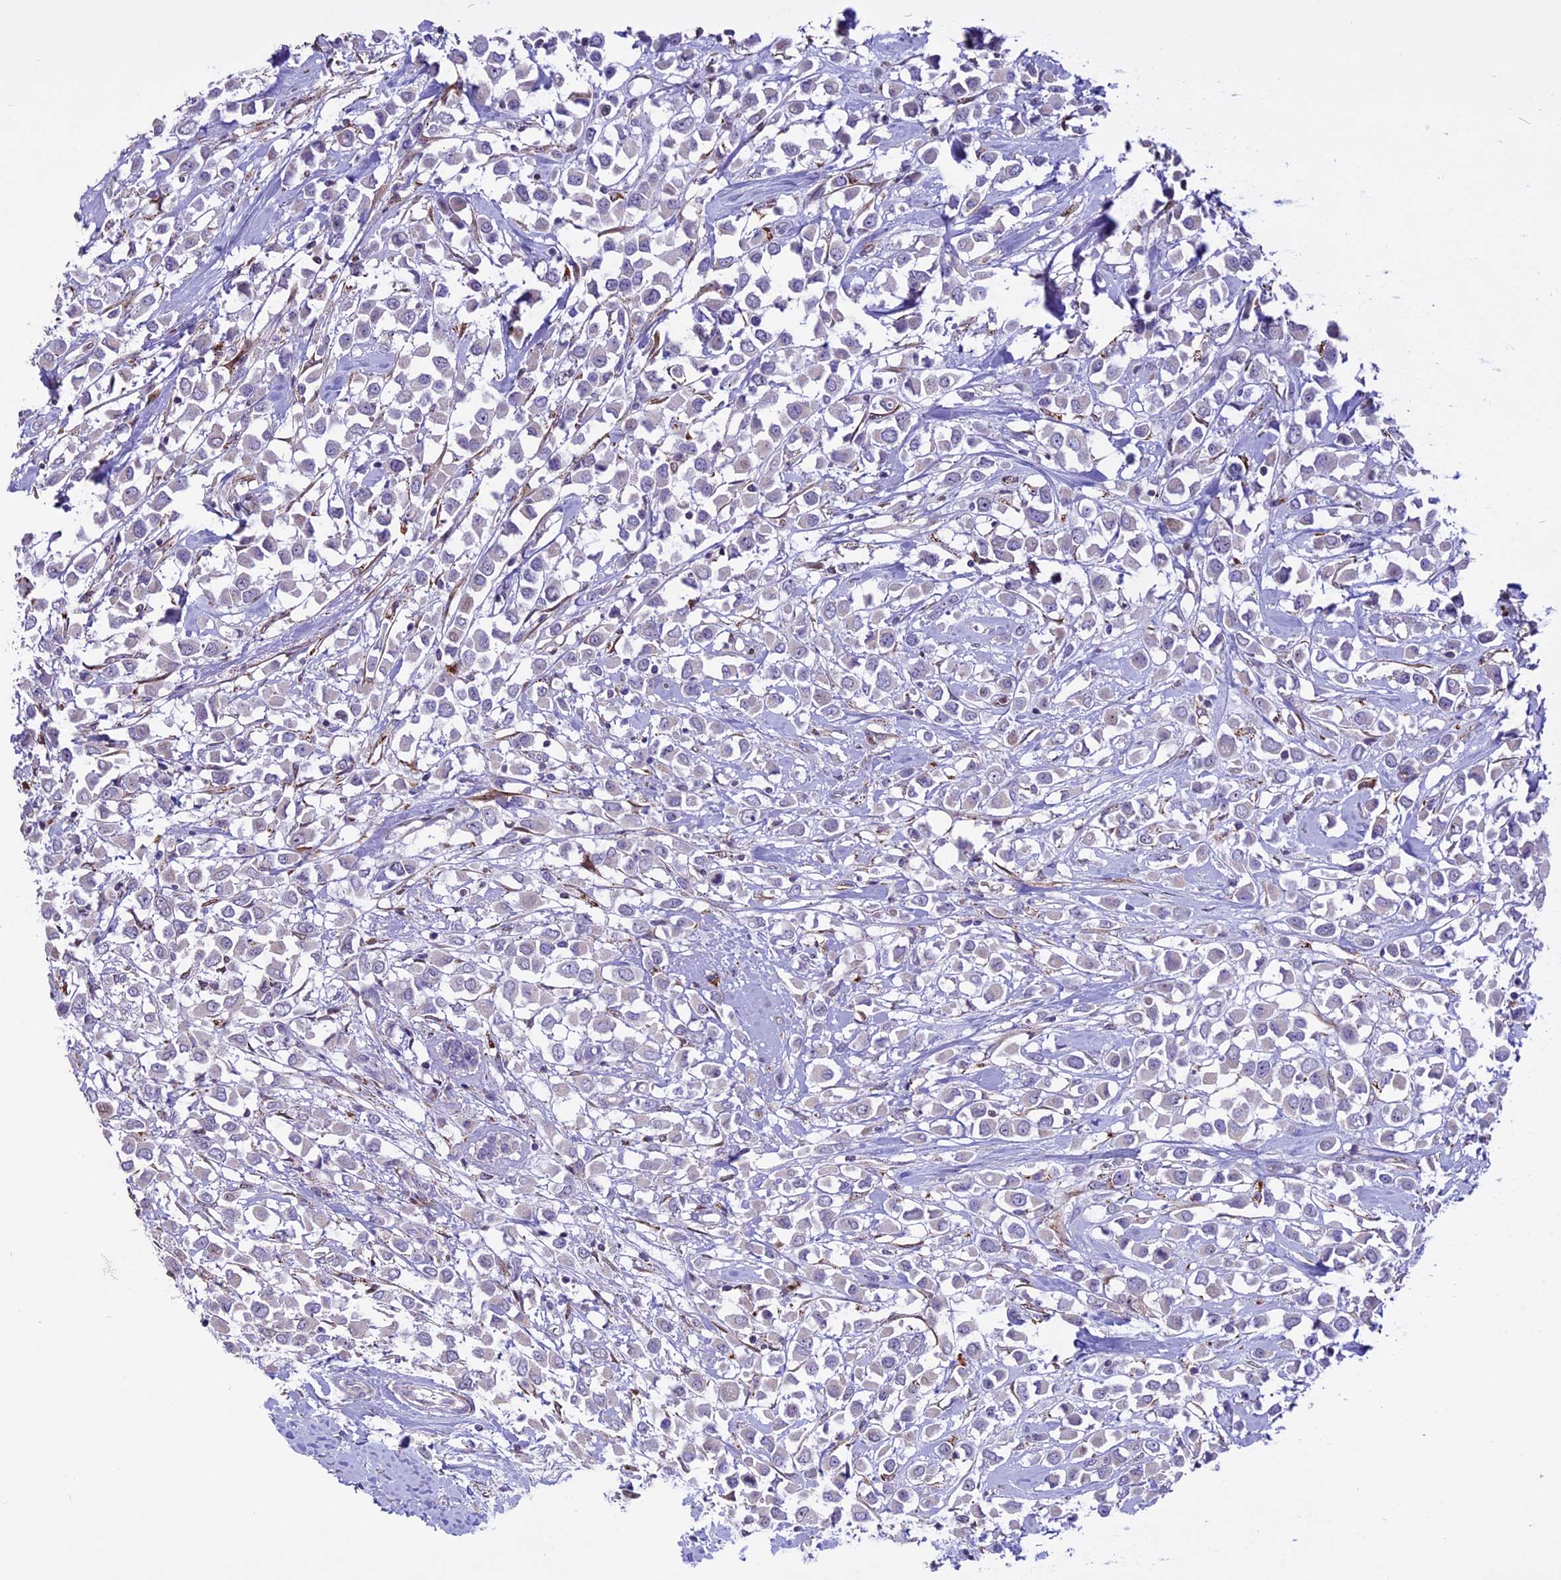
{"staining": {"intensity": "negative", "quantity": "none", "location": "none"}, "tissue": "breast cancer", "cell_type": "Tumor cells", "image_type": "cancer", "snomed": [{"axis": "morphology", "description": "Duct carcinoma"}, {"axis": "topography", "description": "Breast"}], "caption": "Tumor cells show no significant expression in breast cancer.", "gene": "MIEF2", "patient": {"sex": "female", "age": 61}}